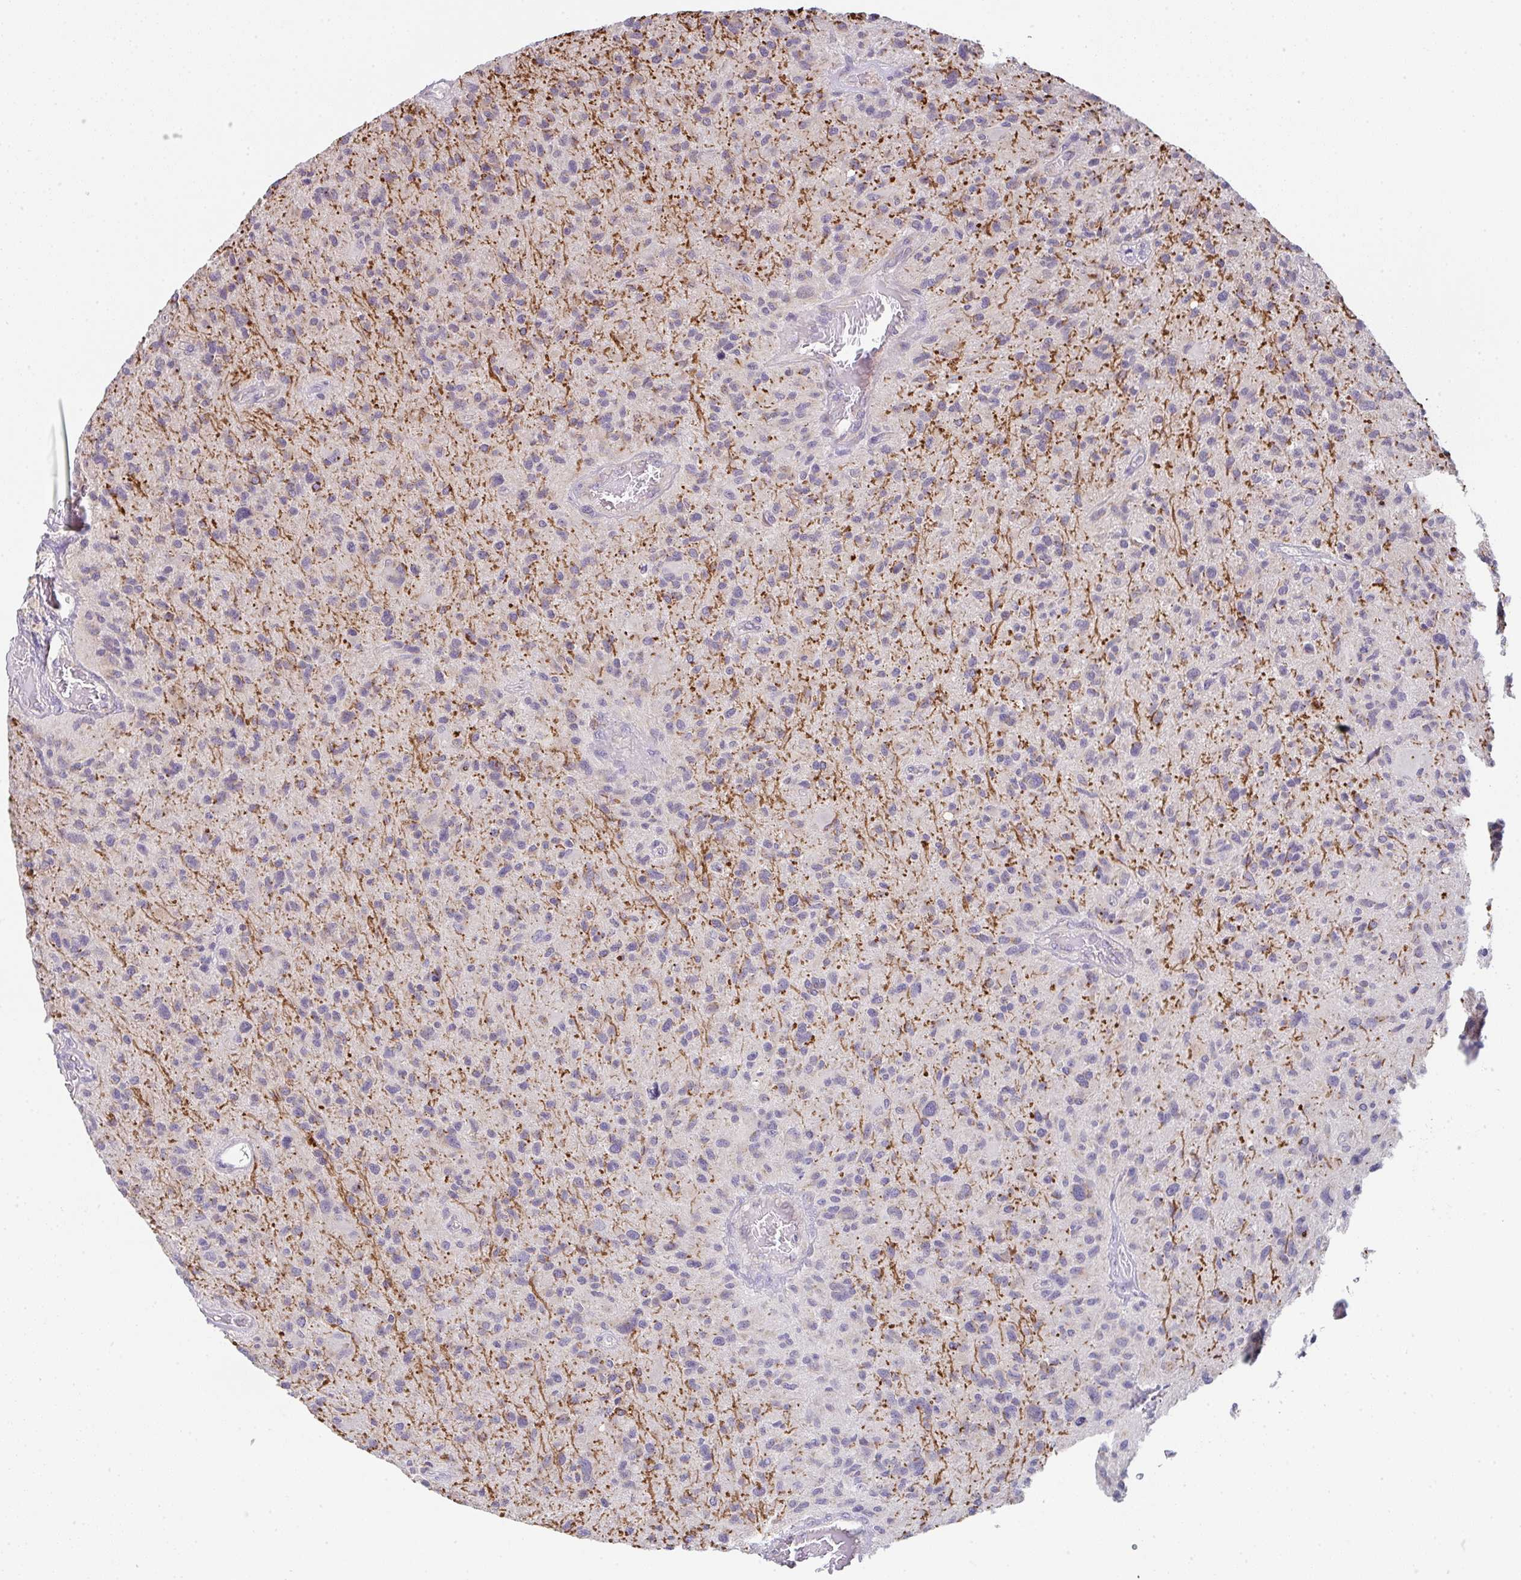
{"staining": {"intensity": "negative", "quantity": "none", "location": "none"}, "tissue": "glioma", "cell_type": "Tumor cells", "image_type": "cancer", "snomed": [{"axis": "morphology", "description": "Glioma, malignant, High grade"}, {"axis": "topography", "description": "Brain"}], "caption": "Immunohistochemistry photomicrograph of human malignant high-grade glioma stained for a protein (brown), which reveals no staining in tumor cells.", "gene": "TSPAN31", "patient": {"sex": "female", "age": 70}}